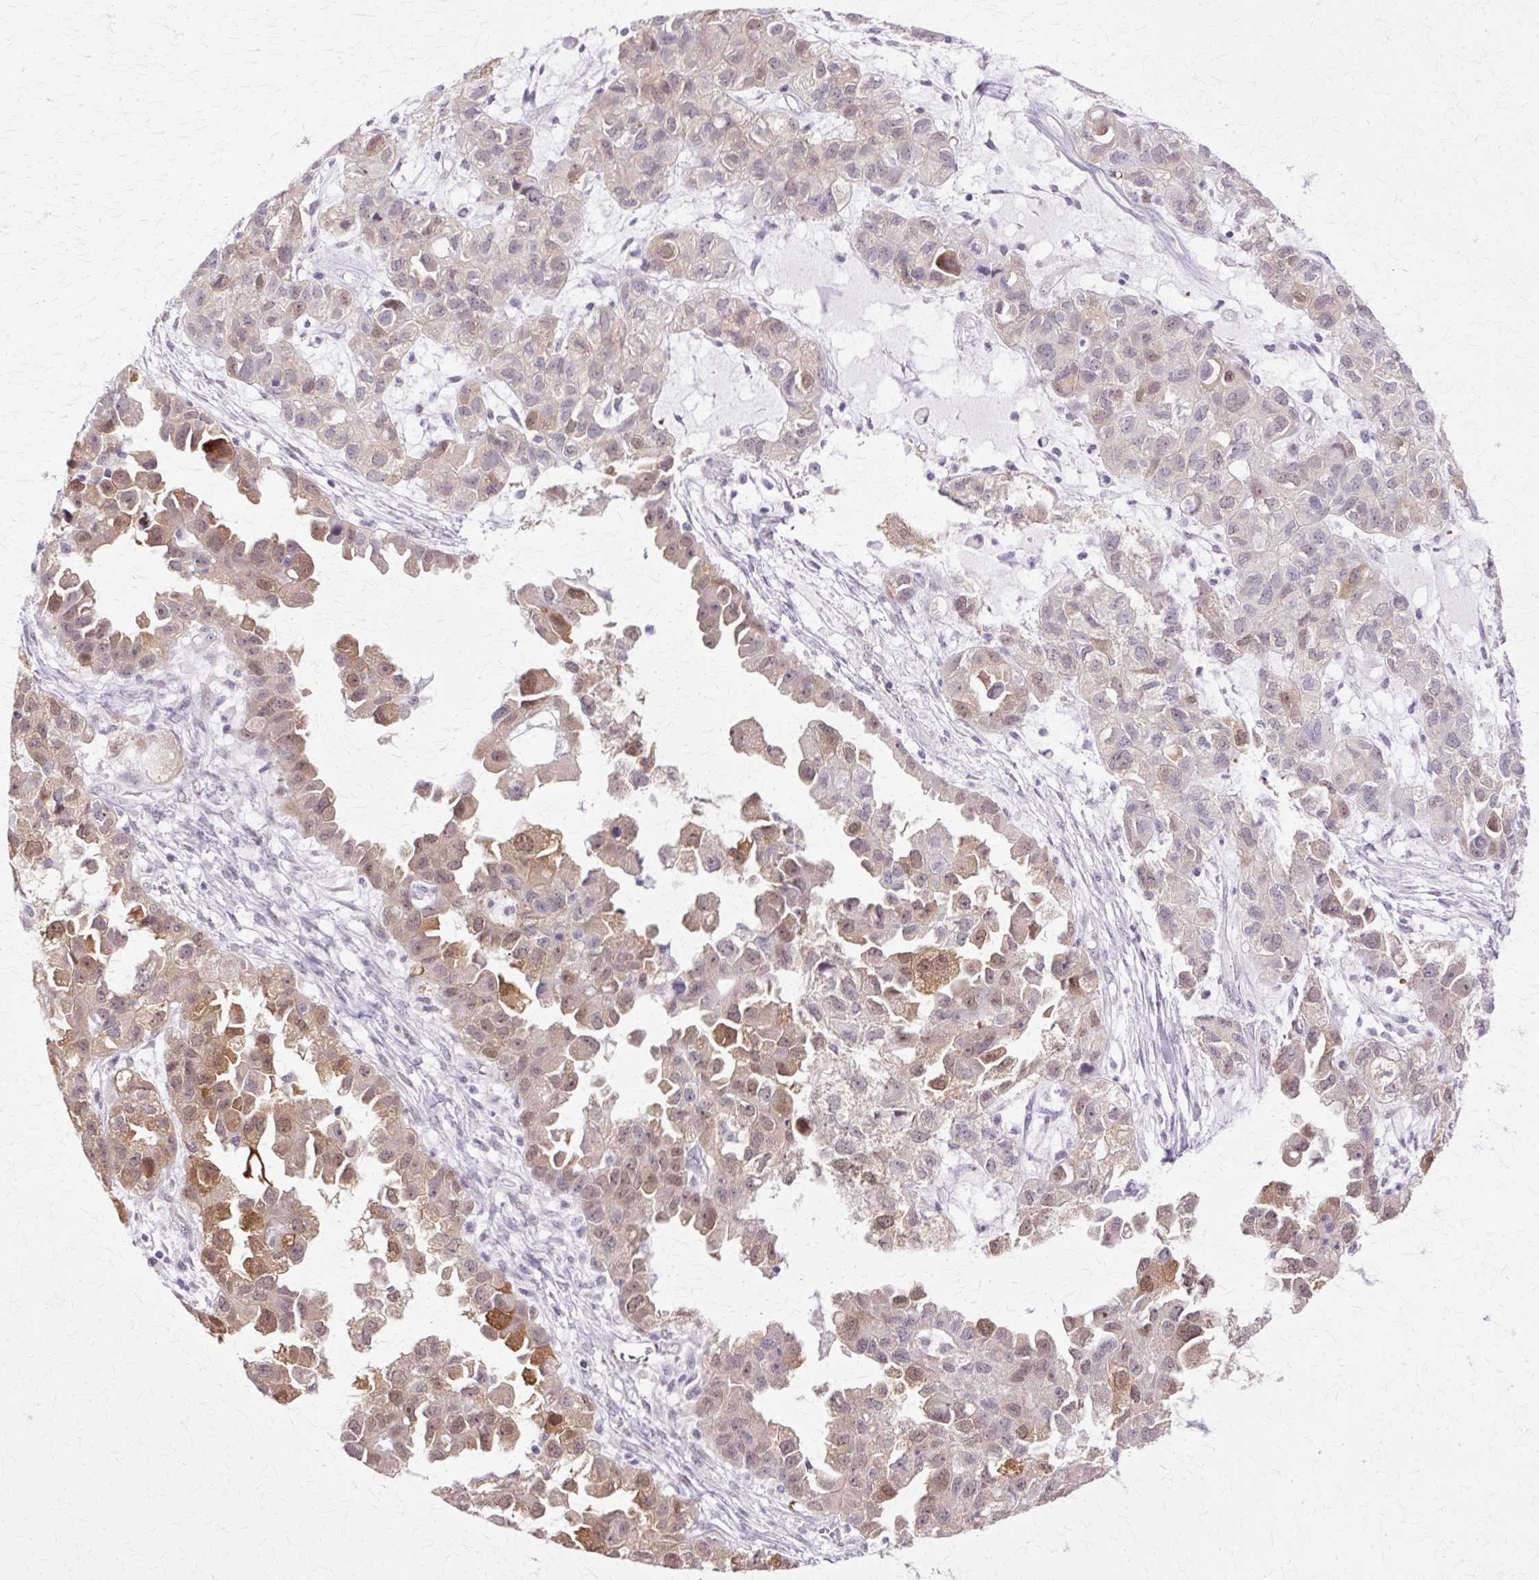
{"staining": {"intensity": "moderate", "quantity": "25%-75%", "location": "cytoplasmic/membranous,nuclear"}, "tissue": "ovarian cancer", "cell_type": "Tumor cells", "image_type": "cancer", "snomed": [{"axis": "morphology", "description": "Cystadenocarcinoma, serous, NOS"}, {"axis": "topography", "description": "Ovary"}], "caption": "Immunohistochemistry (IHC) photomicrograph of neoplastic tissue: ovarian cancer stained using immunohistochemistry (IHC) demonstrates medium levels of moderate protein expression localized specifically in the cytoplasmic/membranous and nuclear of tumor cells, appearing as a cytoplasmic/membranous and nuclear brown color.", "gene": "HSPA8", "patient": {"sex": "female", "age": 84}}